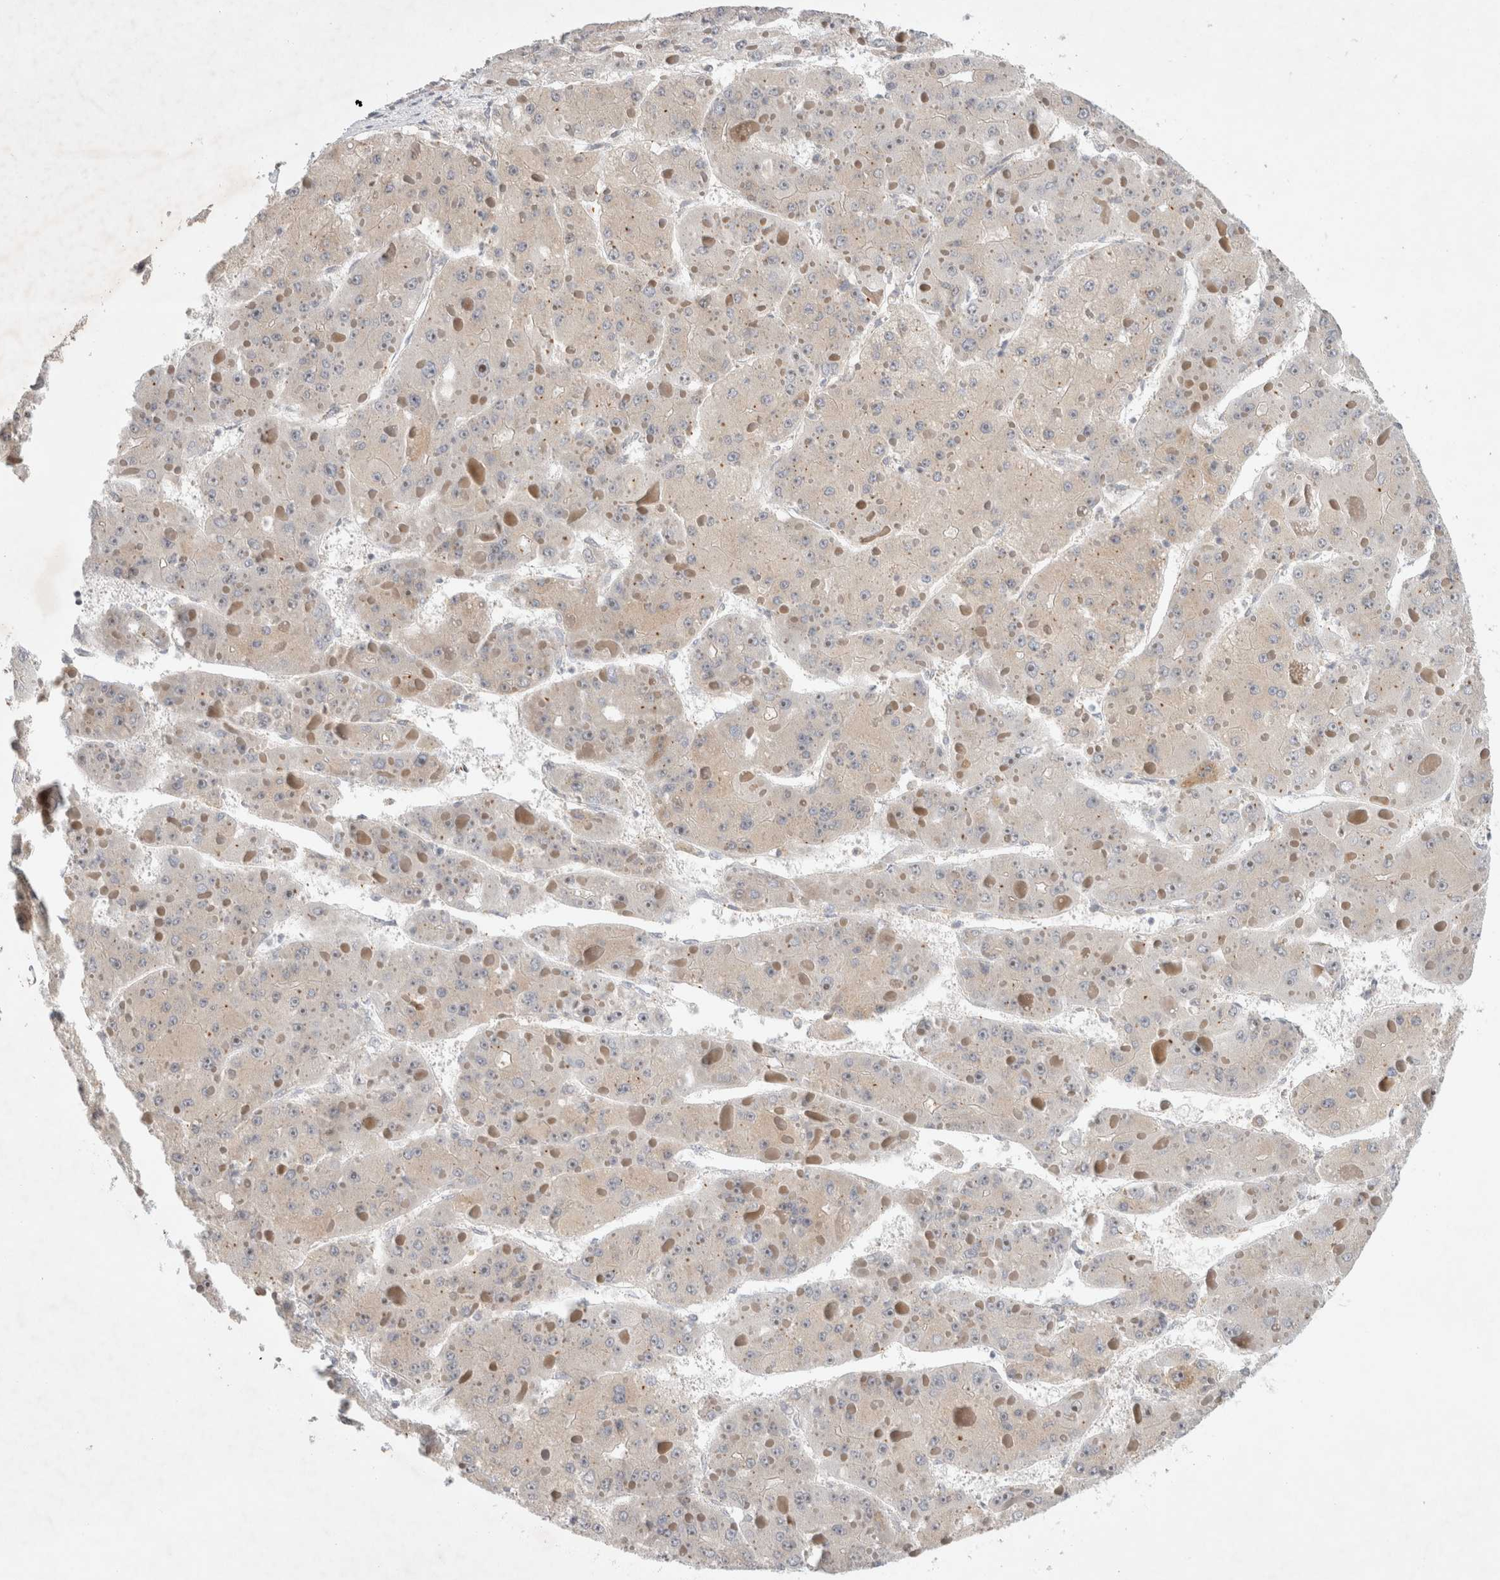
{"staining": {"intensity": "negative", "quantity": "none", "location": "none"}, "tissue": "liver cancer", "cell_type": "Tumor cells", "image_type": "cancer", "snomed": [{"axis": "morphology", "description": "Carcinoma, Hepatocellular, NOS"}, {"axis": "topography", "description": "Liver"}], "caption": "The IHC image has no significant staining in tumor cells of hepatocellular carcinoma (liver) tissue. (DAB IHC visualized using brightfield microscopy, high magnification).", "gene": "NEDD4L", "patient": {"sex": "female", "age": 73}}